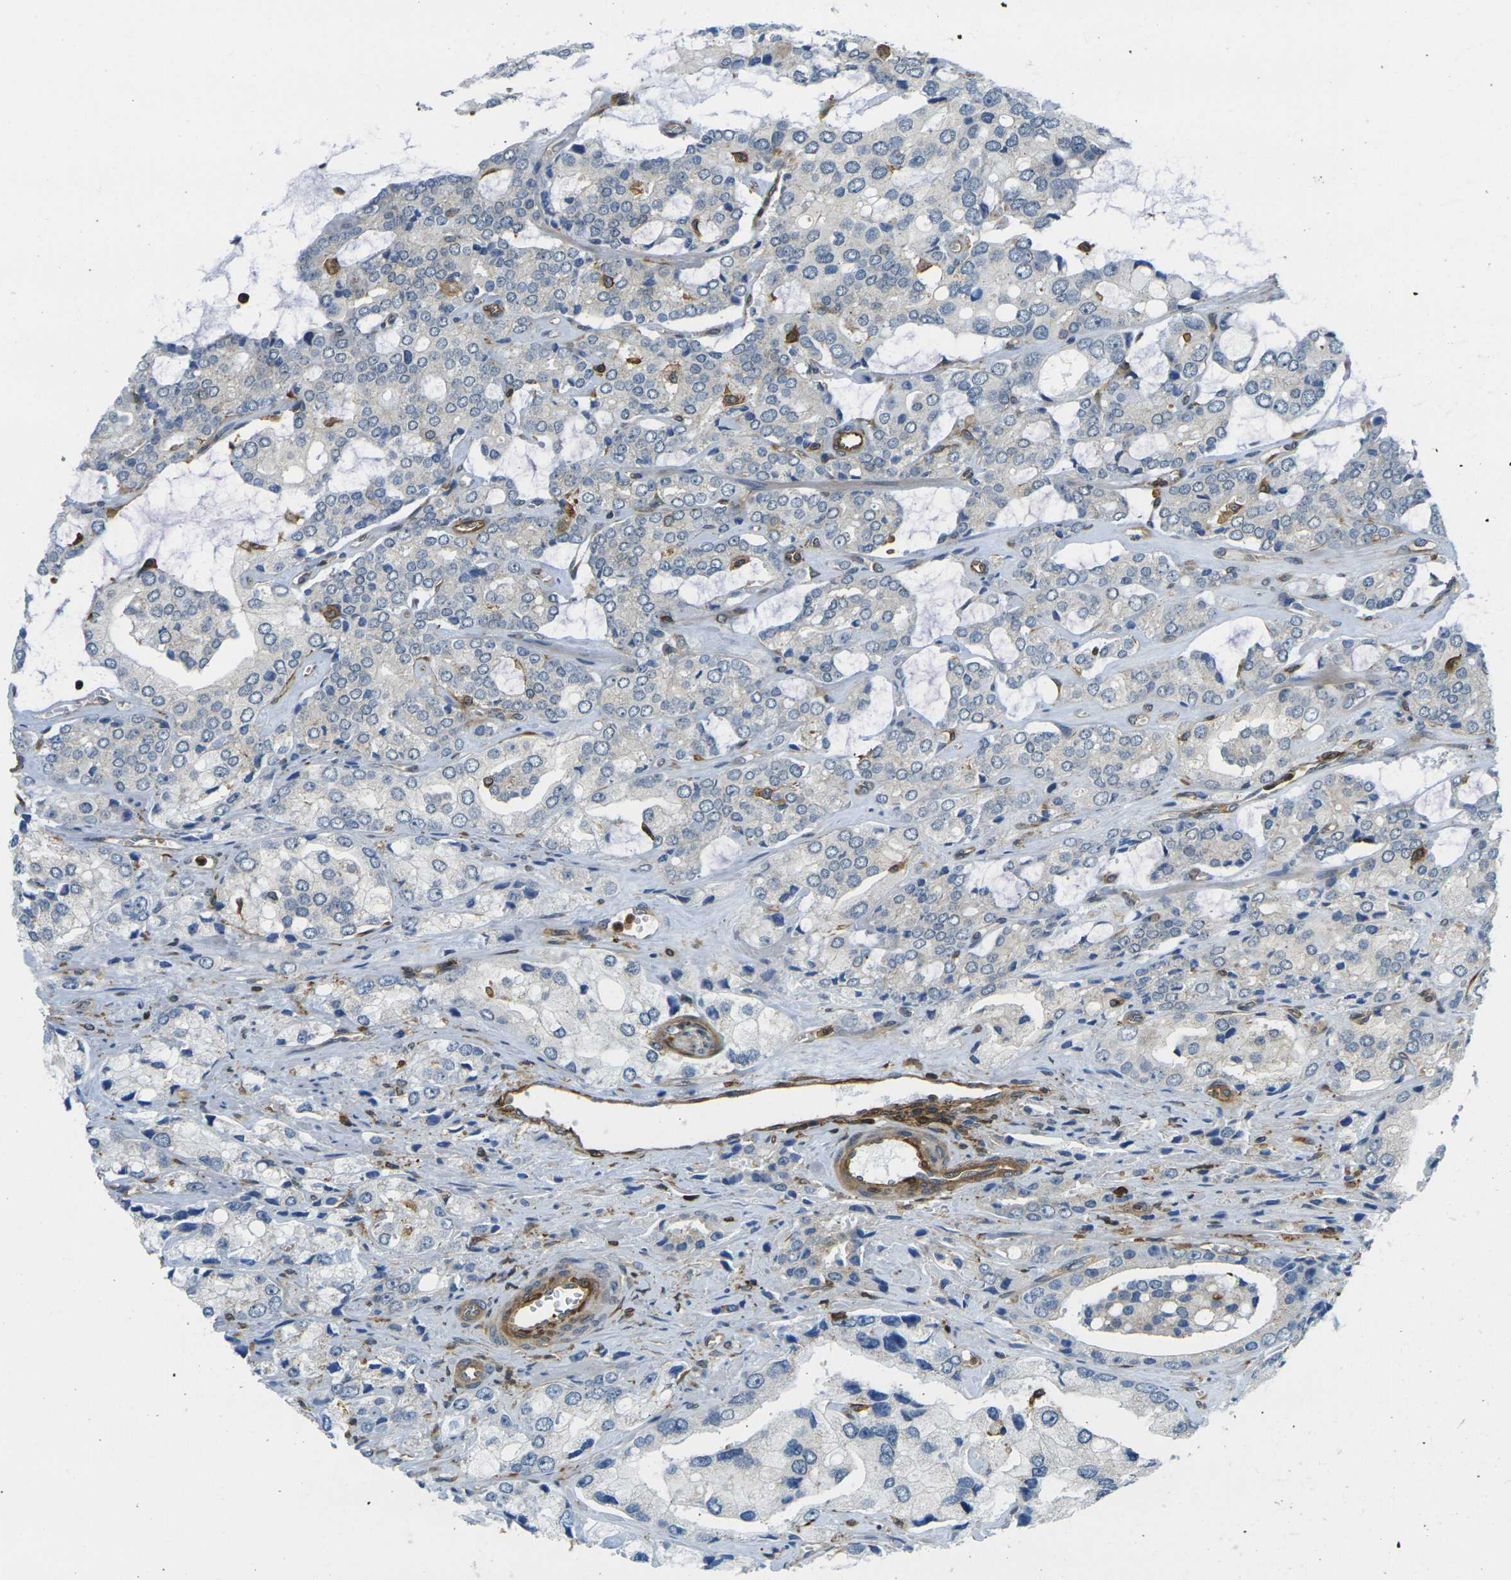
{"staining": {"intensity": "weak", "quantity": "<25%", "location": "cytoplasmic/membranous"}, "tissue": "prostate cancer", "cell_type": "Tumor cells", "image_type": "cancer", "snomed": [{"axis": "morphology", "description": "Adenocarcinoma, High grade"}, {"axis": "topography", "description": "Prostate"}], "caption": "Immunohistochemical staining of human adenocarcinoma (high-grade) (prostate) shows no significant staining in tumor cells.", "gene": "LASP1", "patient": {"sex": "male", "age": 67}}